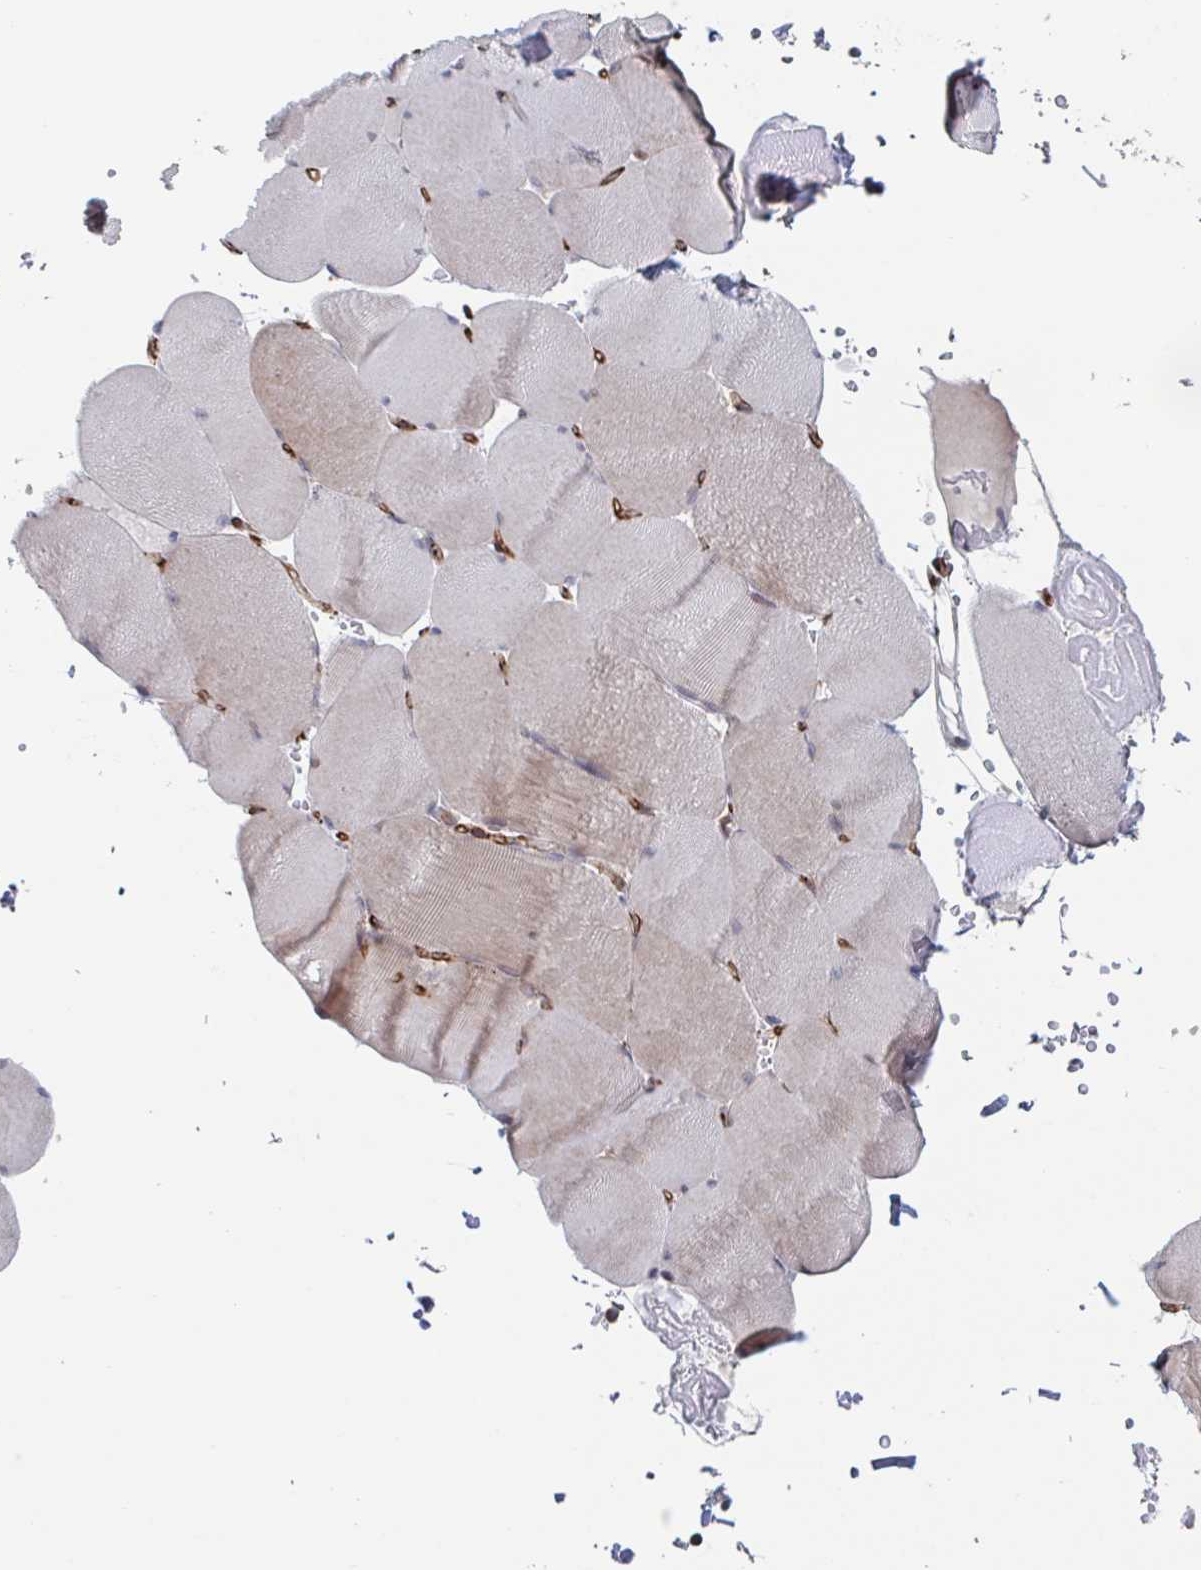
{"staining": {"intensity": "weak", "quantity": "<25%", "location": "cytoplasmic/membranous"}, "tissue": "skeletal muscle", "cell_type": "Myocytes", "image_type": "normal", "snomed": [{"axis": "morphology", "description": "Normal tissue, NOS"}, {"axis": "topography", "description": "Skeletal muscle"}, {"axis": "topography", "description": "Head-Neck"}], "caption": "DAB (3,3'-diaminobenzidine) immunohistochemical staining of benign human skeletal muscle displays no significant expression in myocytes.", "gene": "DVL3", "patient": {"sex": "male", "age": 66}}